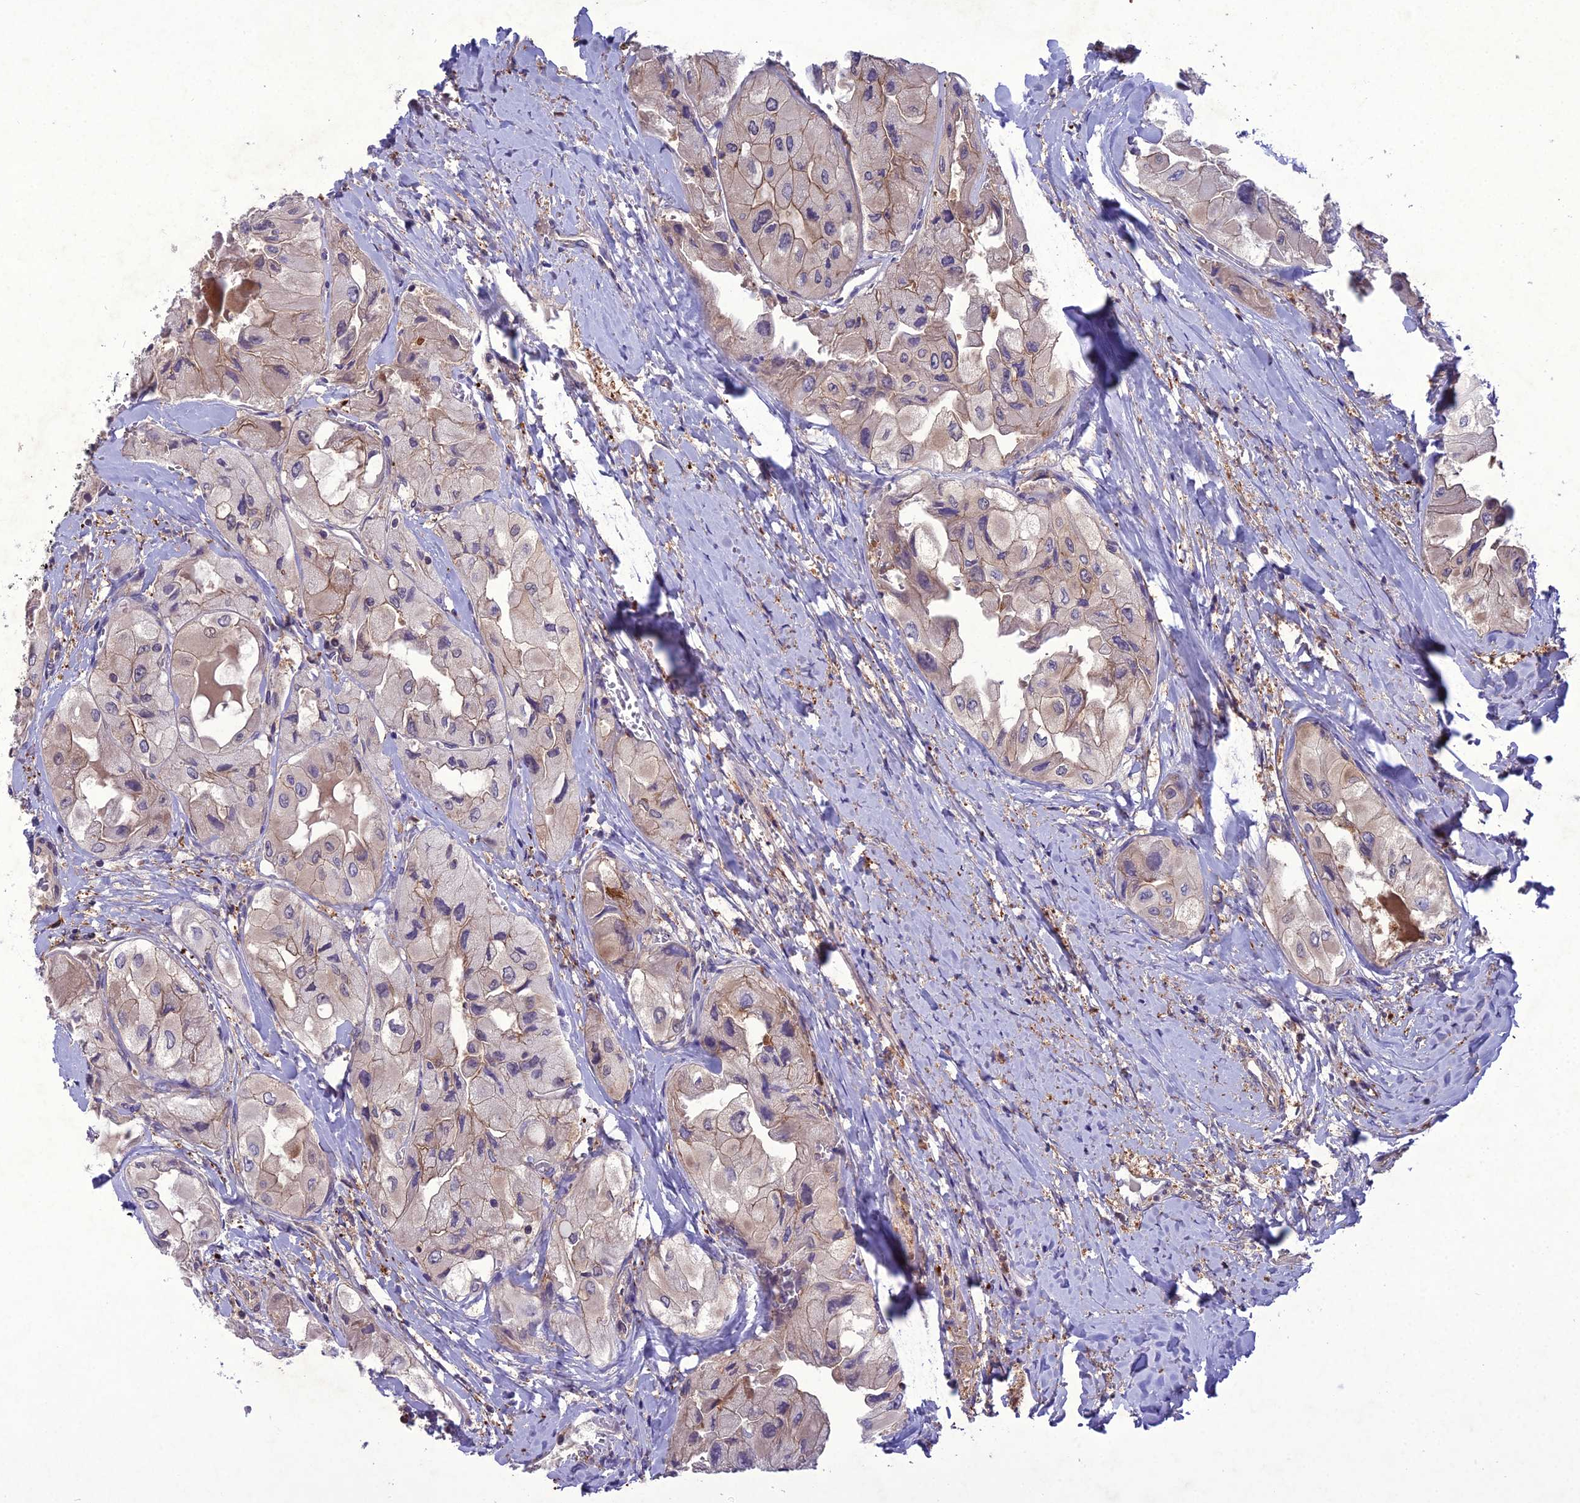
{"staining": {"intensity": "moderate", "quantity": "25%-75%", "location": "cytoplasmic/membranous"}, "tissue": "thyroid cancer", "cell_type": "Tumor cells", "image_type": "cancer", "snomed": [{"axis": "morphology", "description": "Normal tissue, NOS"}, {"axis": "morphology", "description": "Papillary adenocarcinoma, NOS"}, {"axis": "topography", "description": "Thyroid gland"}], "caption": "Papillary adenocarcinoma (thyroid) stained for a protein (brown) displays moderate cytoplasmic/membranous positive staining in approximately 25%-75% of tumor cells.", "gene": "GDF6", "patient": {"sex": "female", "age": 59}}